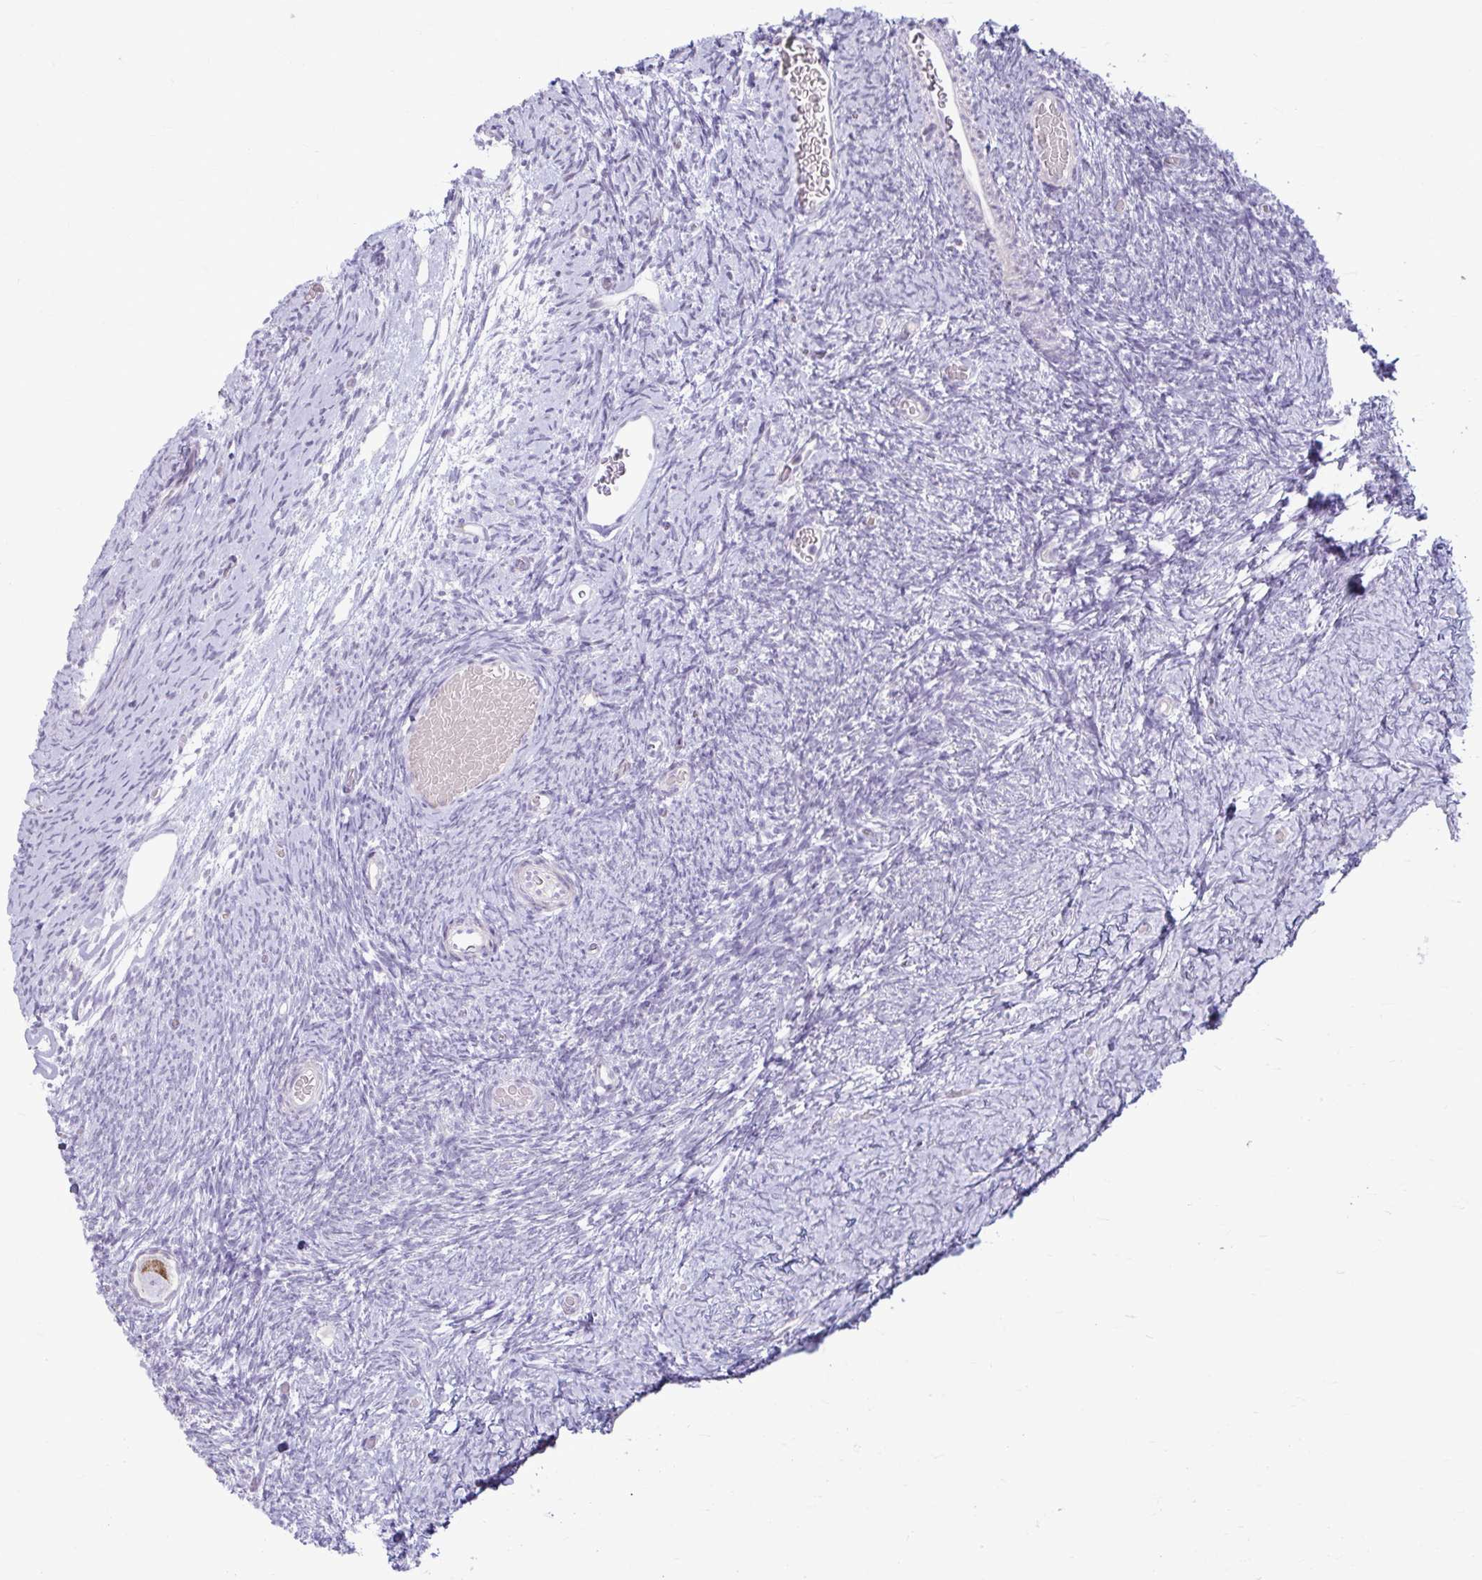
{"staining": {"intensity": "moderate", "quantity": "<25%", "location": "cytoplasmic/membranous"}, "tissue": "ovary", "cell_type": "Follicle cells", "image_type": "normal", "snomed": [{"axis": "morphology", "description": "Normal tissue, NOS"}, {"axis": "topography", "description": "Ovary"}], "caption": "The image reveals a brown stain indicating the presence of a protein in the cytoplasmic/membranous of follicle cells in ovary. (brown staining indicates protein expression, while blue staining denotes nuclei).", "gene": "MSMO1", "patient": {"sex": "female", "age": 39}}